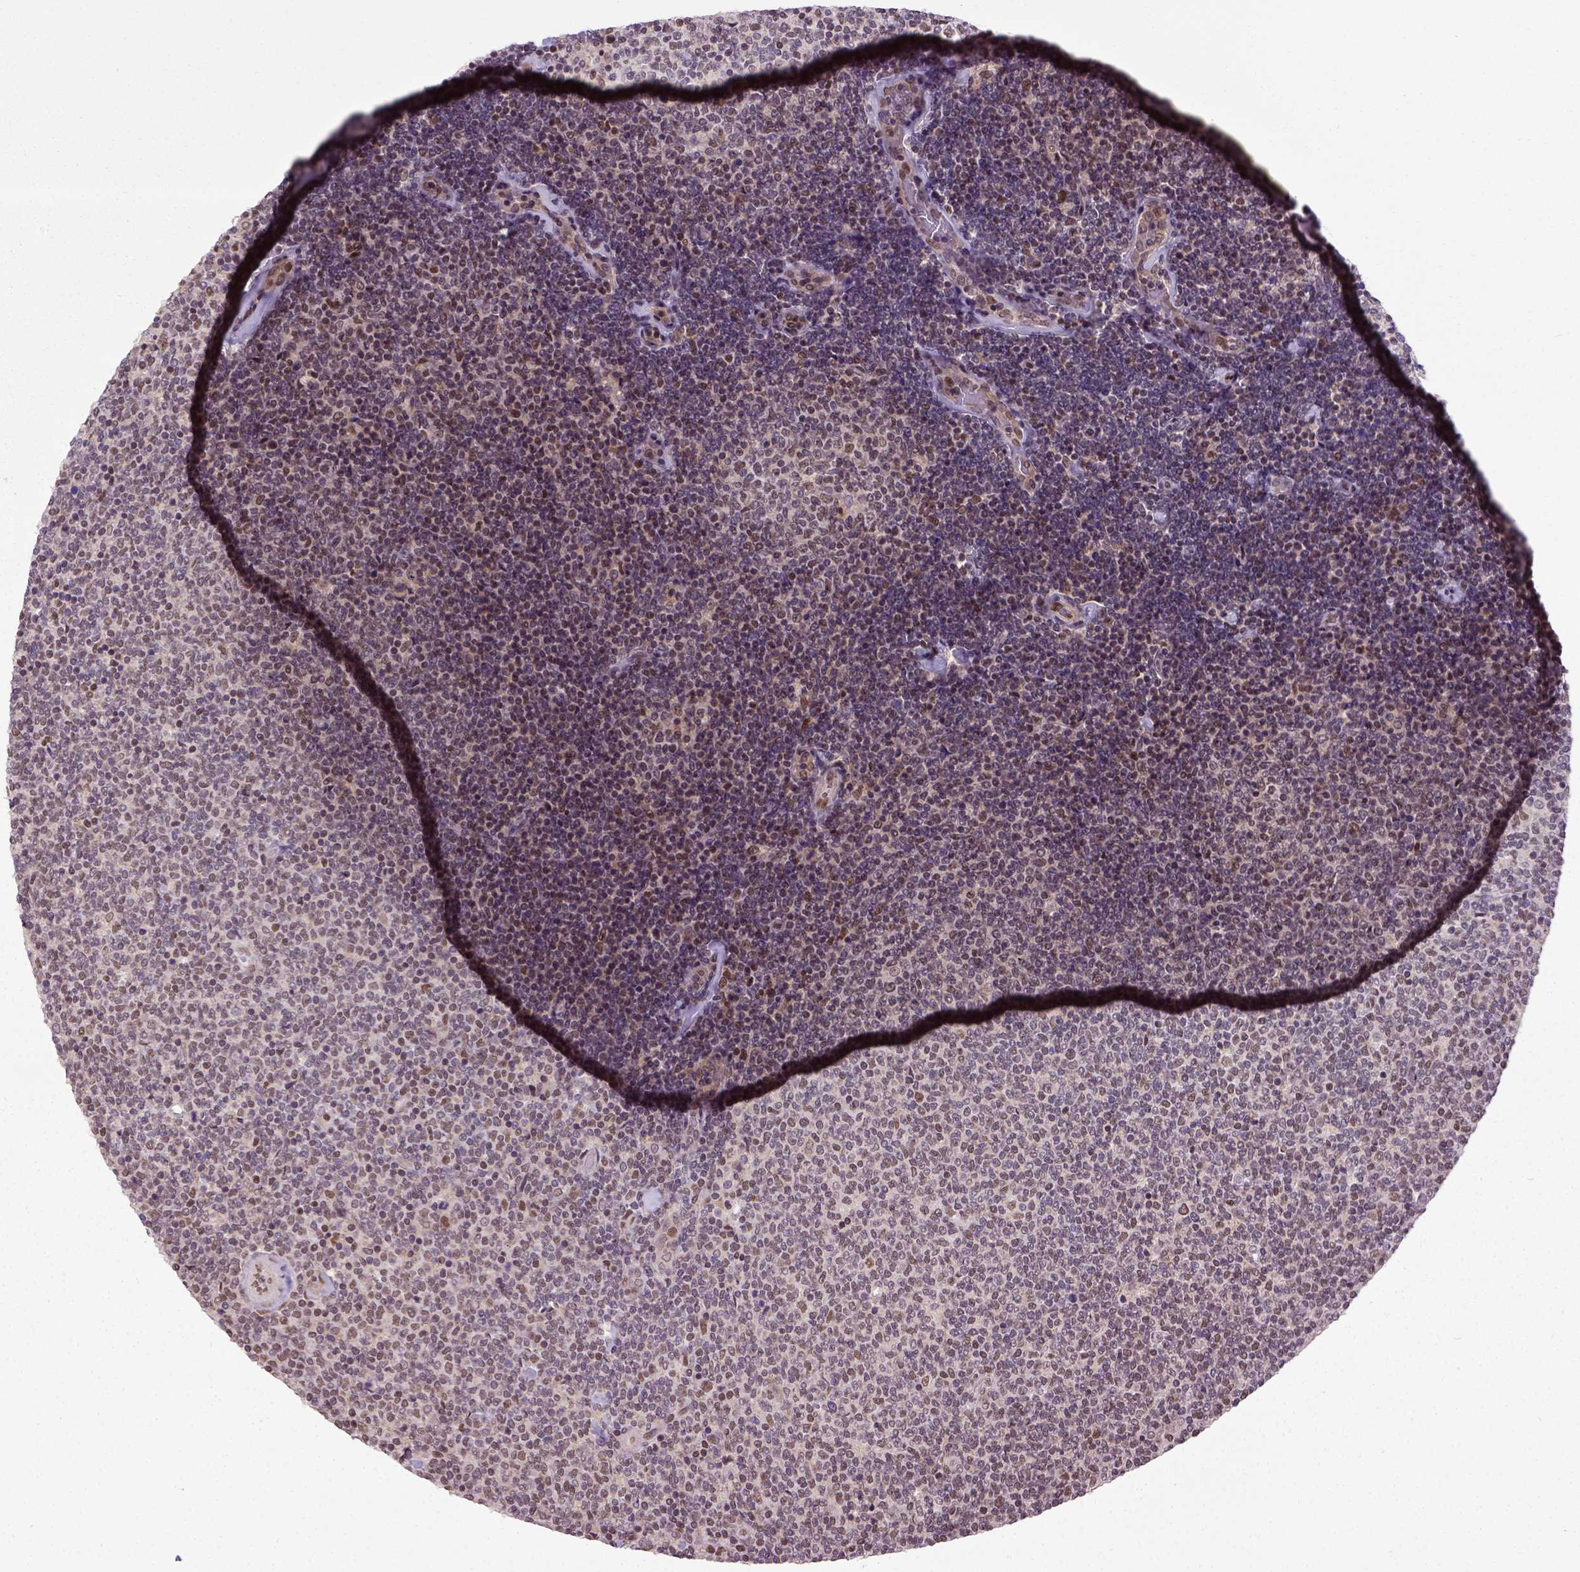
{"staining": {"intensity": "weak", "quantity": ">75%", "location": "nuclear"}, "tissue": "lymphoma", "cell_type": "Tumor cells", "image_type": "cancer", "snomed": [{"axis": "morphology", "description": "Malignant lymphoma, non-Hodgkin's type, Low grade"}, {"axis": "topography", "description": "Lymph node"}], "caption": "Protein expression analysis of lymphoma shows weak nuclear positivity in approximately >75% of tumor cells. (DAB = brown stain, brightfield microscopy at high magnification).", "gene": "UBA3", "patient": {"sex": "male", "age": 52}}